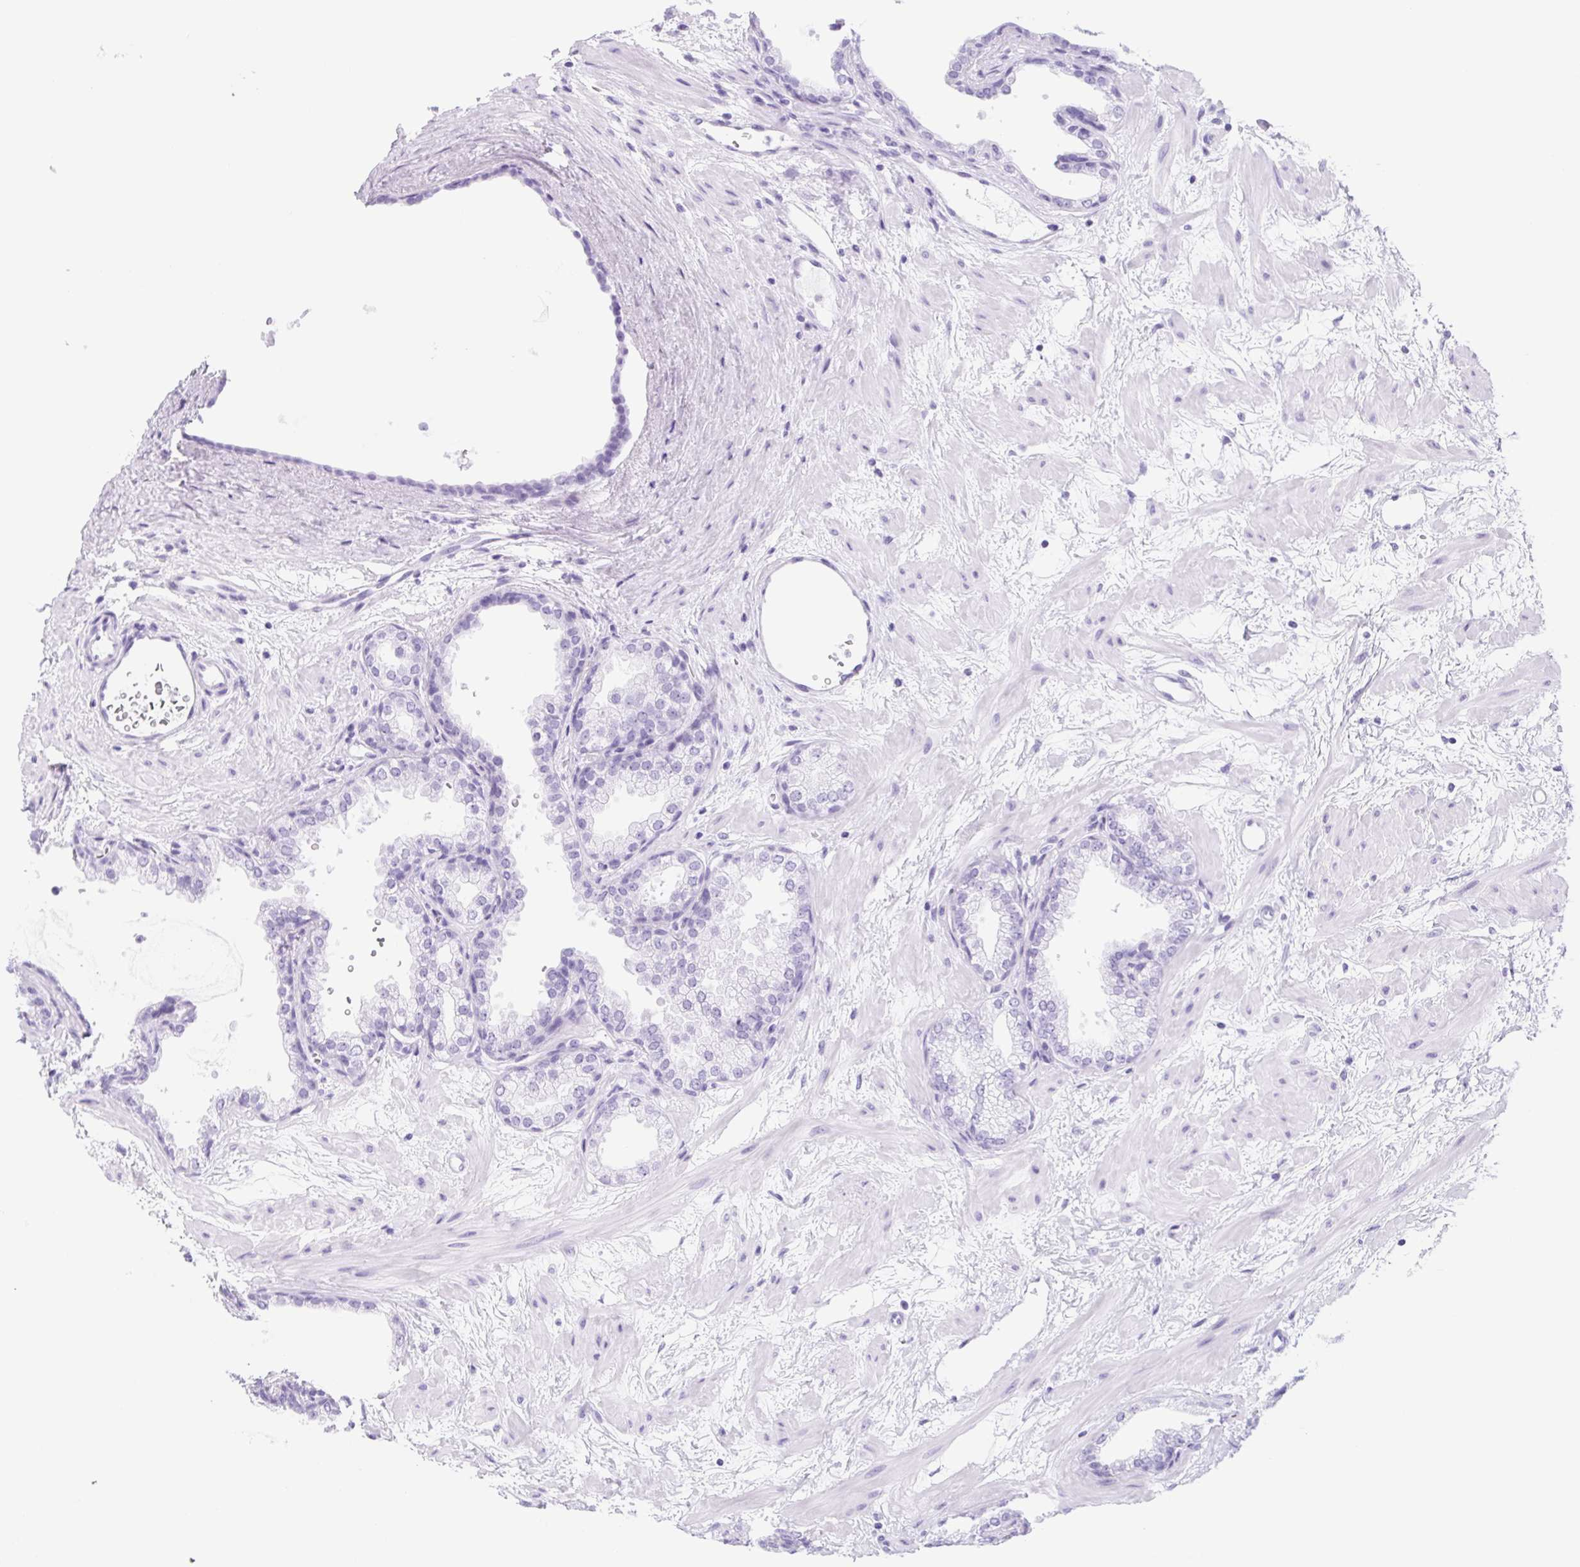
{"staining": {"intensity": "negative", "quantity": "none", "location": "none"}, "tissue": "prostate", "cell_type": "Glandular cells", "image_type": "normal", "snomed": [{"axis": "morphology", "description": "Normal tissue, NOS"}, {"axis": "topography", "description": "Prostate"}], "caption": "This photomicrograph is of benign prostate stained with immunohistochemistry to label a protein in brown with the nuclei are counter-stained blue. There is no staining in glandular cells.", "gene": "CYP21A2", "patient": {"sex": "male", "age": 37}}